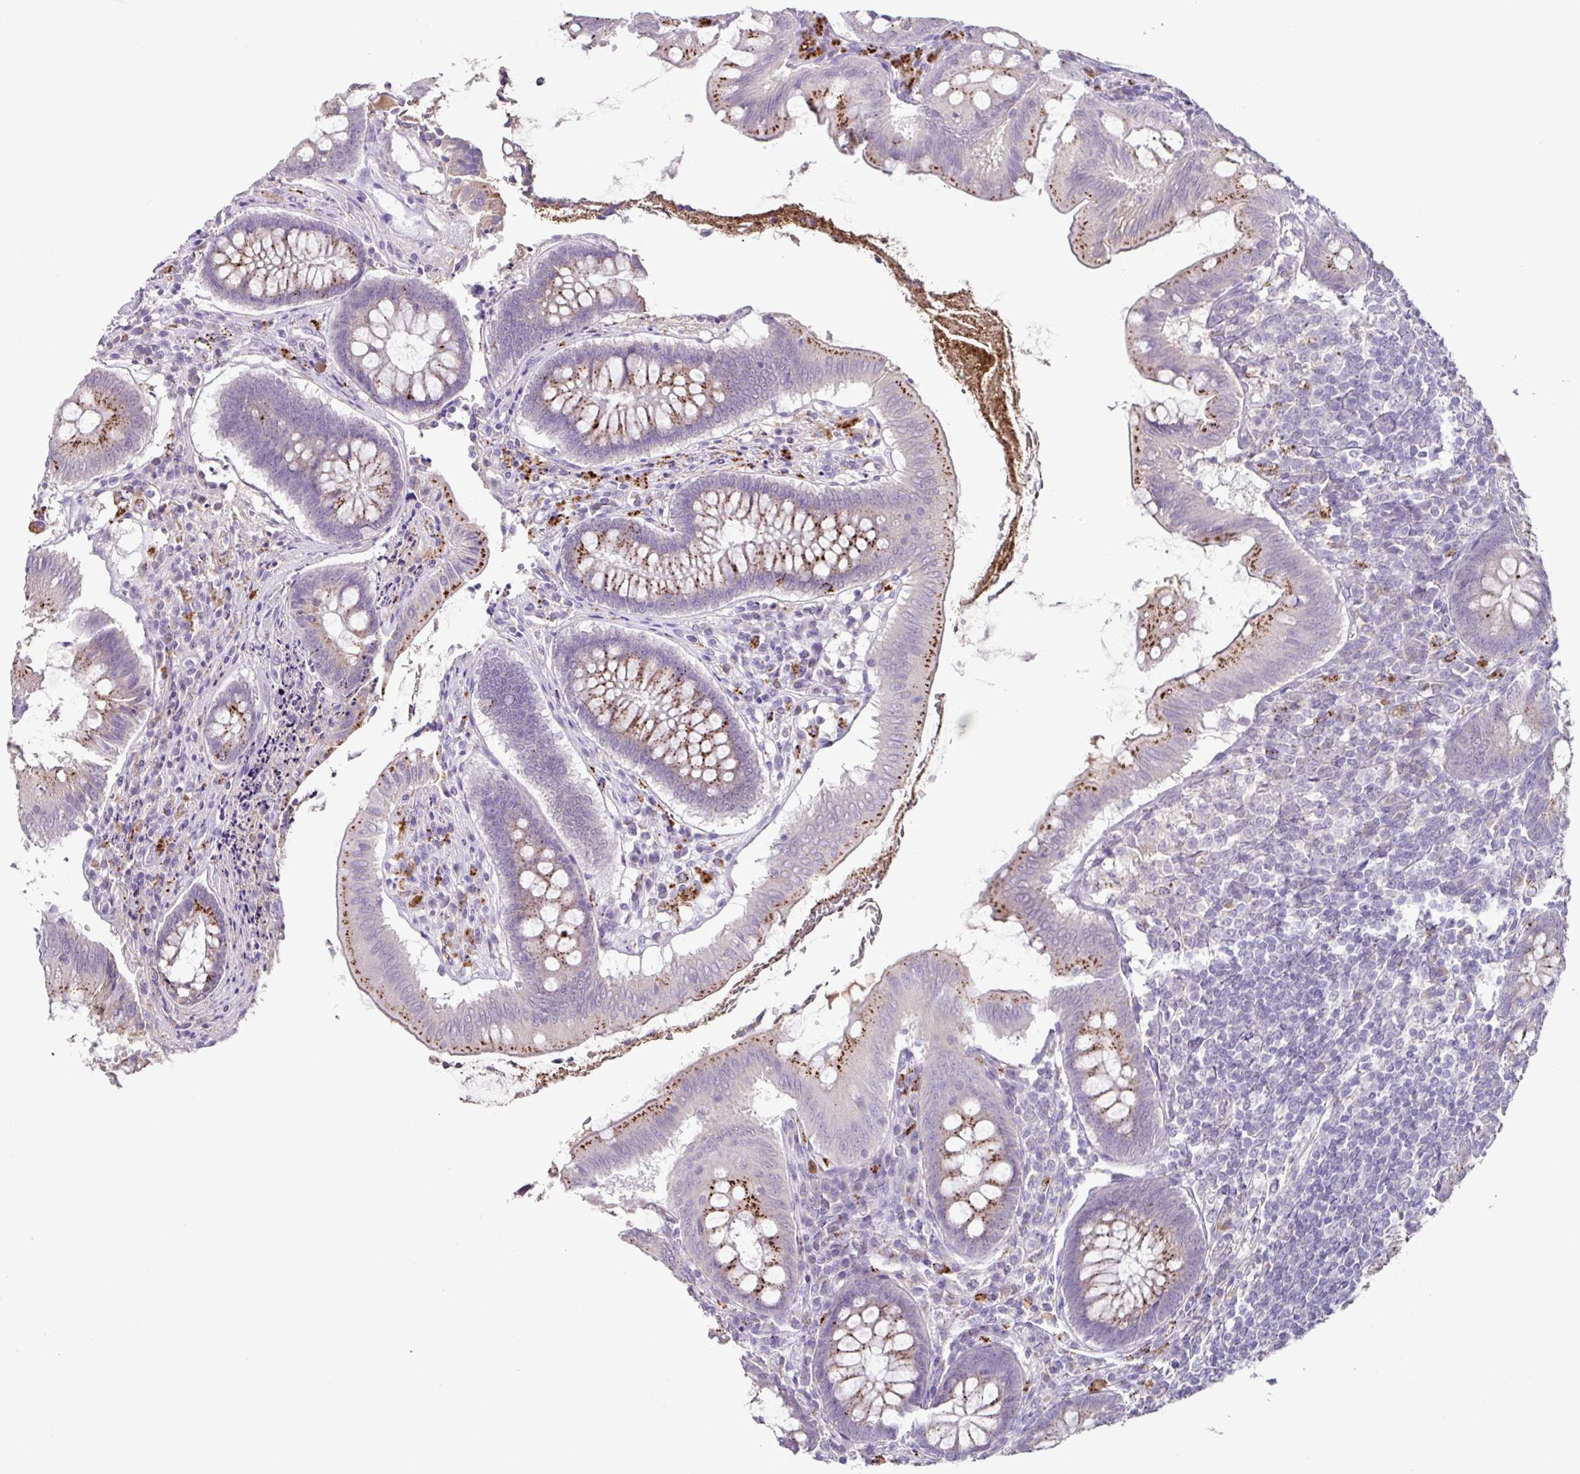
{"staining": {"intensity": "moderate", "quantity": "25%-75%", "location": "cytoplasmic/membranous"}, "tissue": "appendix", "cell_type": "Glandular cells", "image_type": "normal", "snomed": [{"axis": "morphology", "description": "Normal tissue, NOS"}, {"axis": "topography", "description": "Appendix"}], "caption": "An image of appendix stained for a protein demonstrates moderate cytoplasmic/membranous brown staining in glandular cells. The protein of interest is shown in brown color, while the nuclei are stained blue.", "gene": "PLEKHH3", "patient": {"sex": "female", "age": 51}}